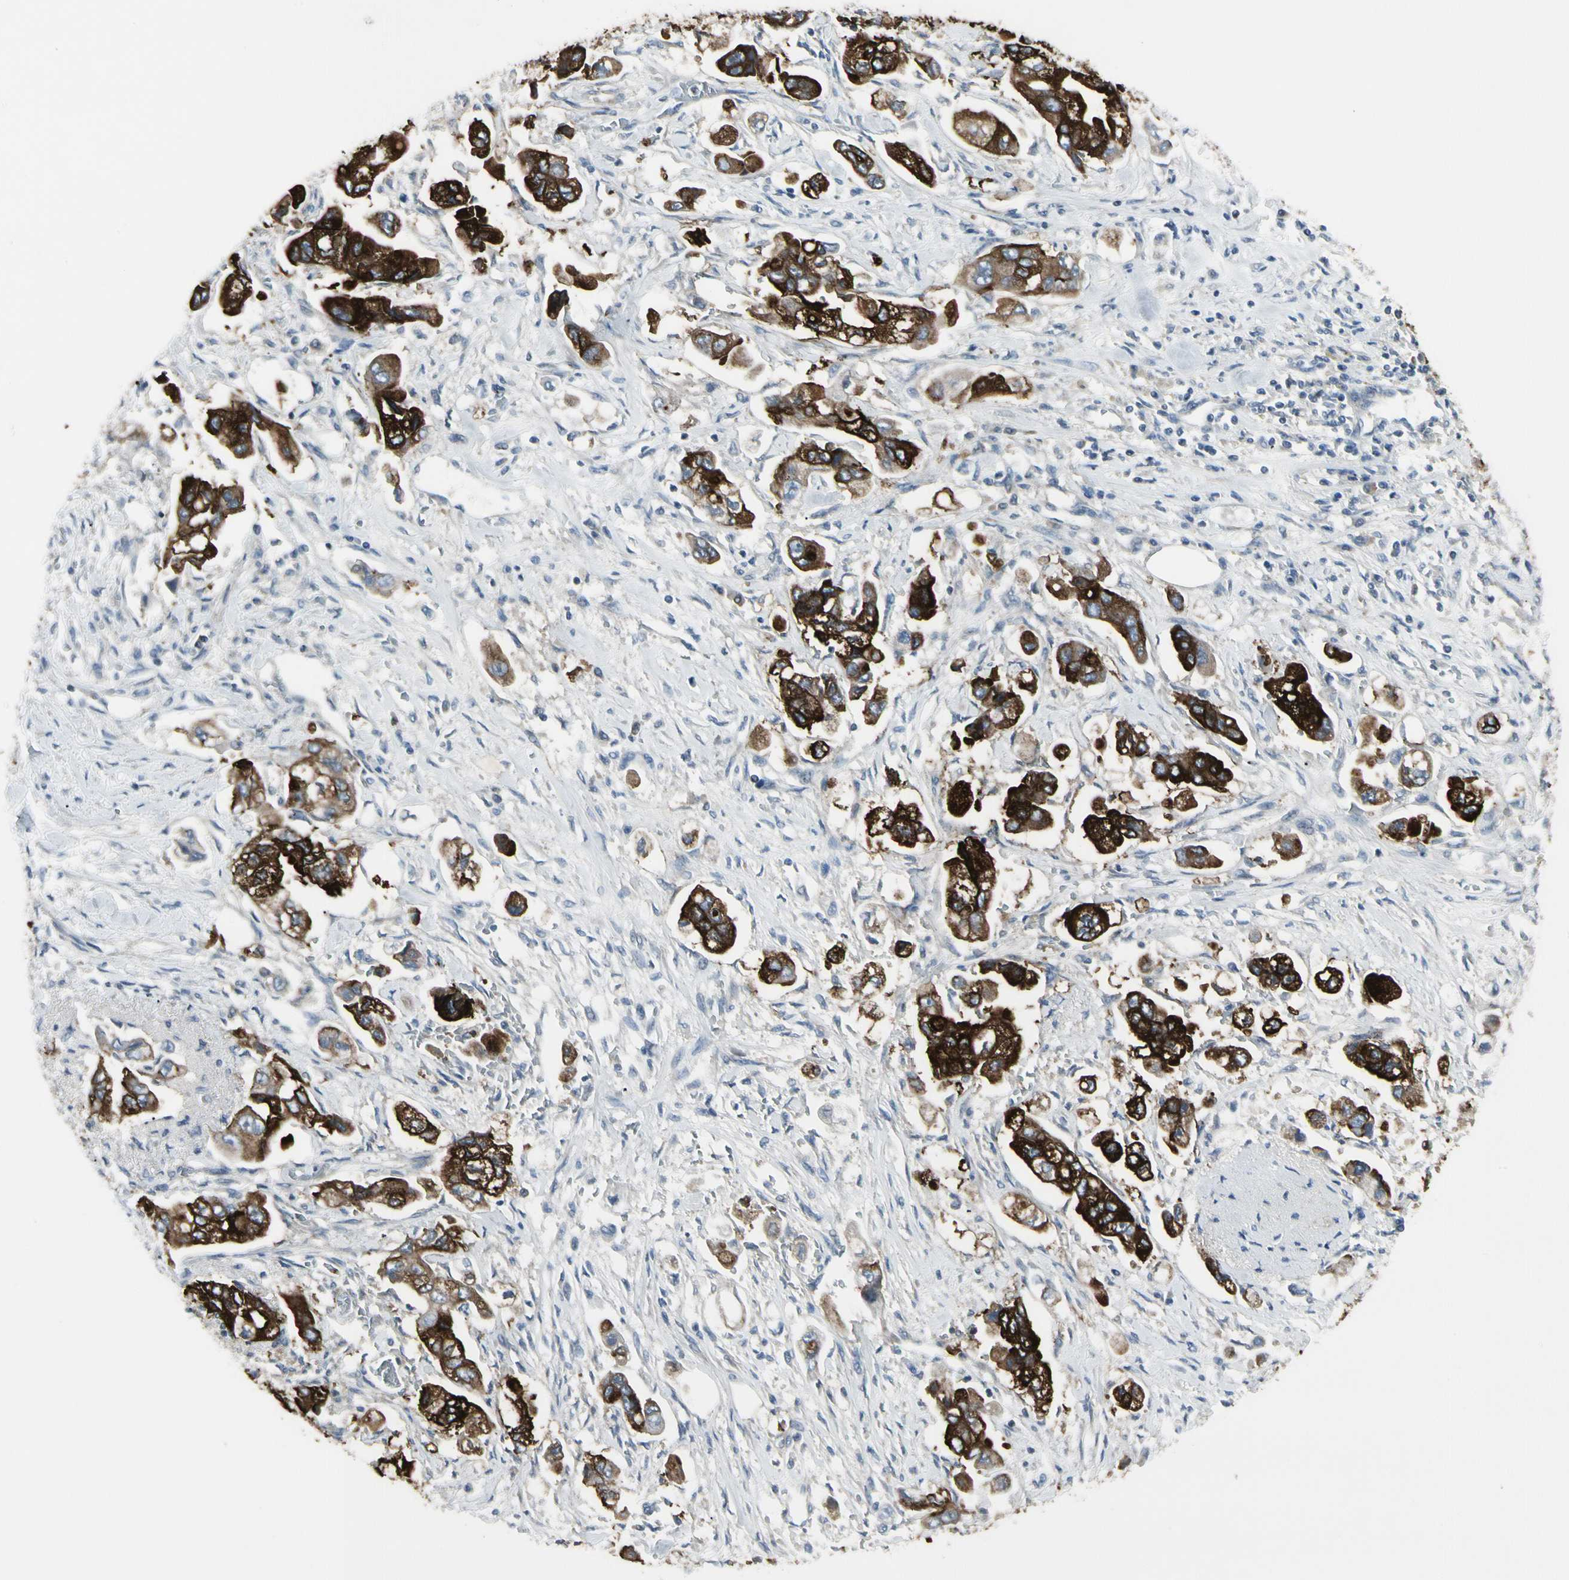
{"staining": {"intensity": "strong", "quantity": ">75%", "location": "cytoplasmic/membranous"}, "tissue": "stomach cancer", "cell_type": "Tumor cells", "image_type": "cancer", "snomed": [{"axis": "morphology", "description": "Adenocarcinoma, NOS"}, {"axis": "topography", "description": "Stomach"}], "caption": "Tumor cells show strong cytoplasmic/membranous expression in approximately >75% of cells in stomach cancer (adenocarcinoma). The protein is shown in brown color, while the nuclei are stained blue.", "gene": "PIGR", "patient": {"sex": "male", "age": 62}}